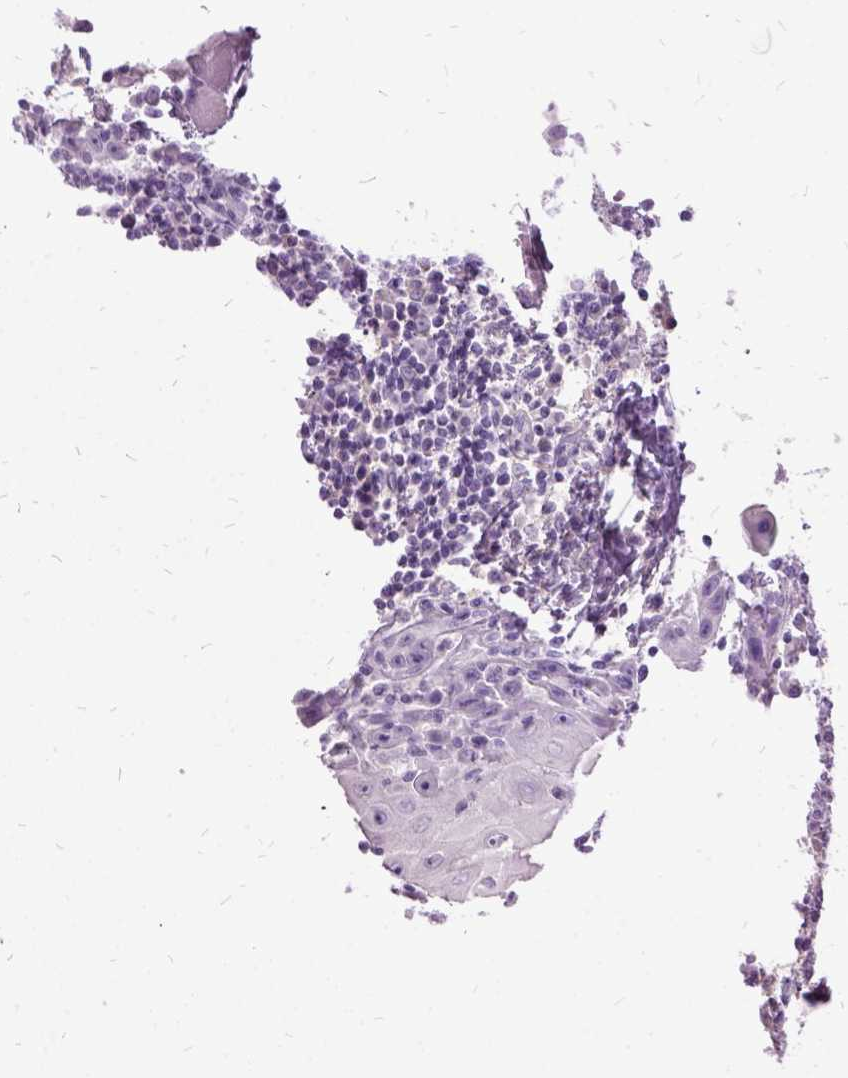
{"staining": {"intensity": "negative", "quantity": "none", "location": "none"}, "tissue": "head and neck cancer", "cell_type": "Tumor cells", "image_type": "cancer", "snomed": [{"axis": "morphology", "description": "Squamous cell carcinoma, NOS"}, {"axis": "topography", "description": "Head-Neck"}], "caption": "High magnification brightfield microscopy of head and neck cancer (squamous cell carcinoma) stained with DAB (brown) and counterstained with hematoxylin (blue): tumor cells show no significant staining.", "gene": "MME", "patient": {"sex": "male", "age": 52}}